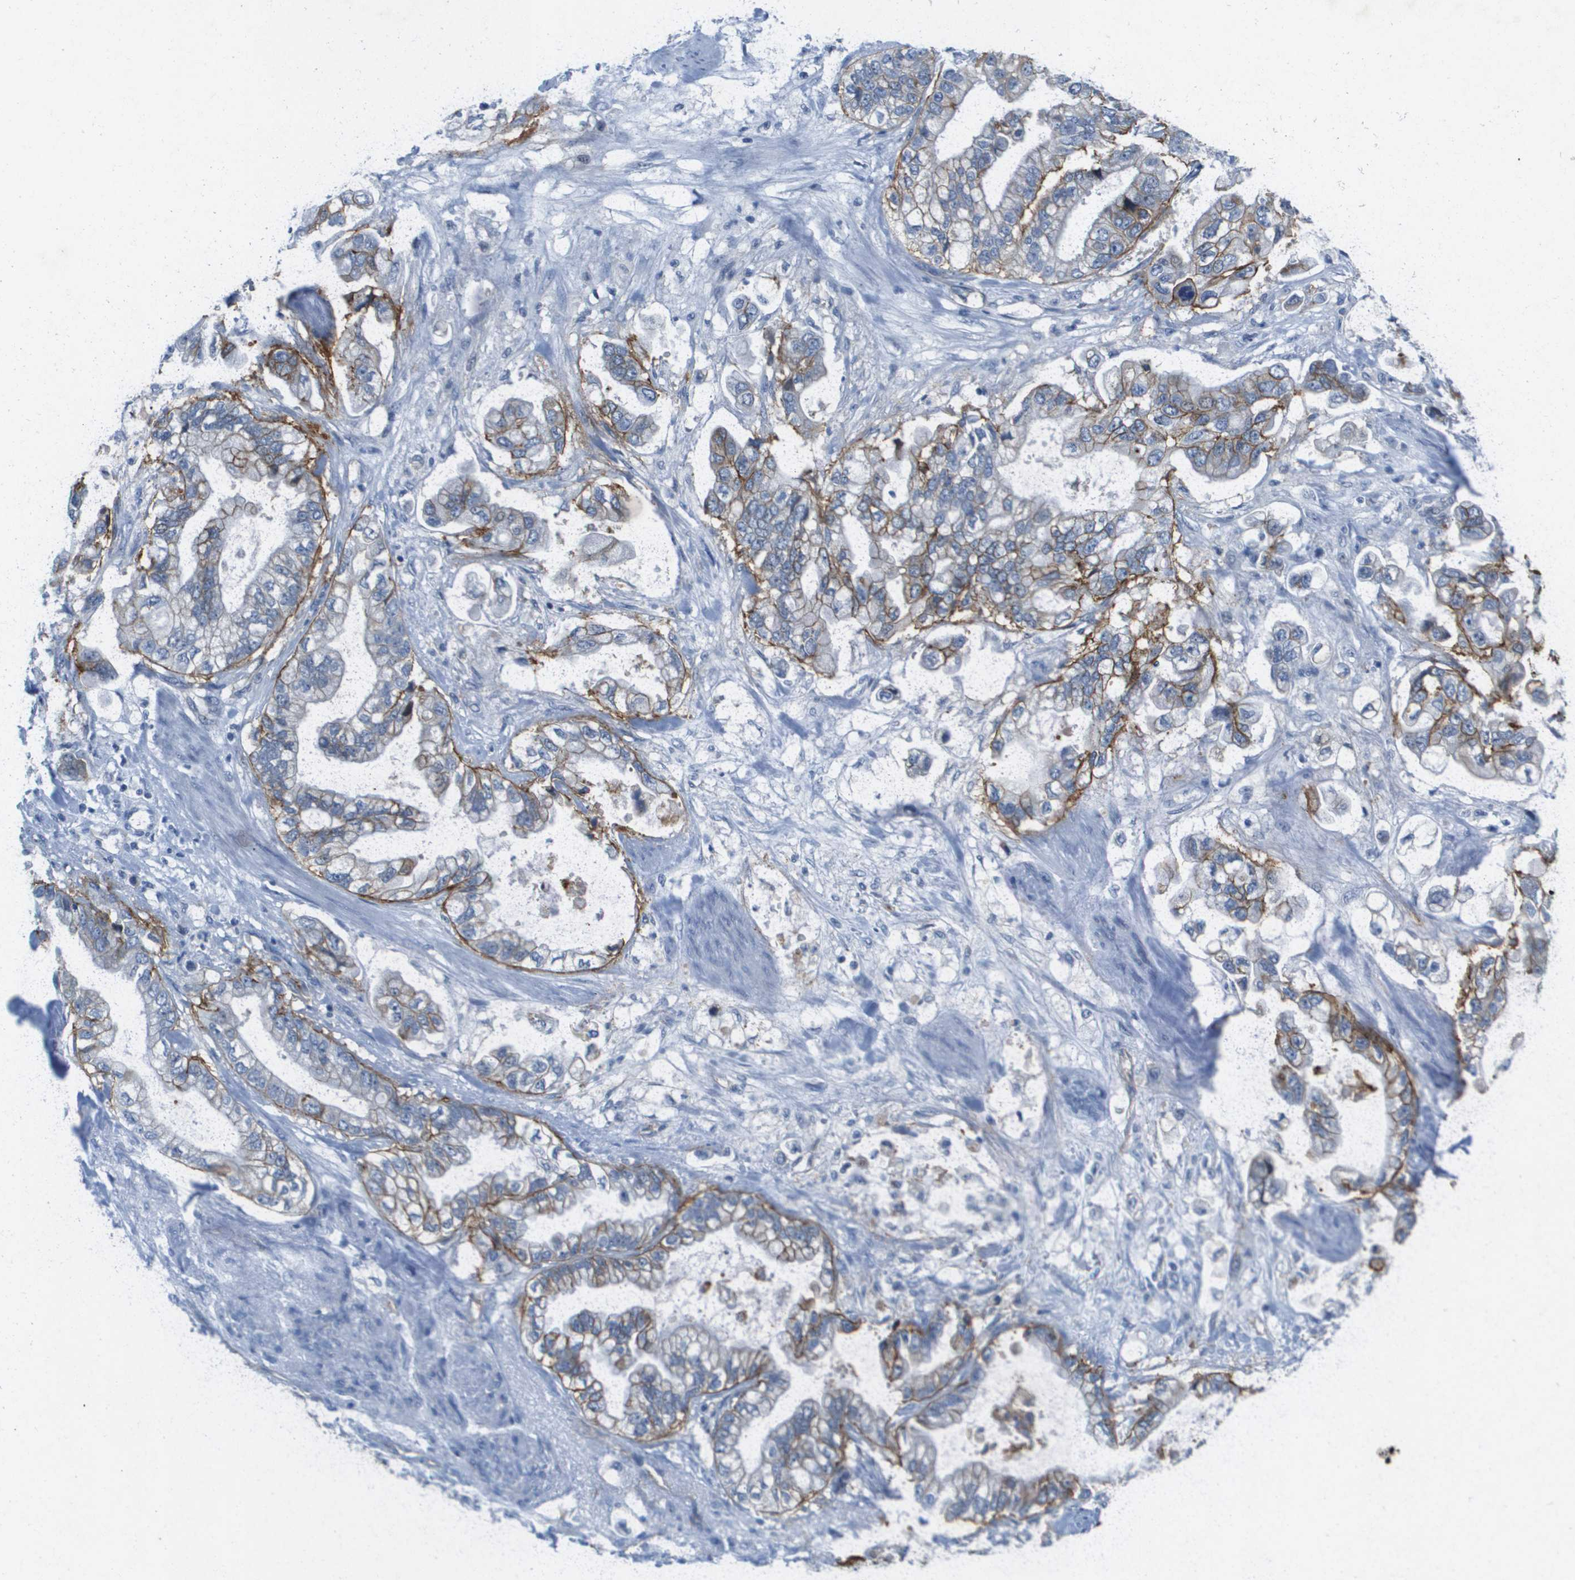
{"staining": {"intensity": "moderate", "quantity": "25%-75%", "location": "cytoplasmic/membranous"}, "tissue": "stomach cancer", "cell_type": "Tumor cells", "image_type": "cancer", "snomed": [{"axis": "morphology", "description": "Normal tissue, NOS"}, {"axis": "morphology", "description": "Adenocarcinoma, NOS"}, {"axis": "topography", "description": "Stomach"}], "caption": "Stomach cancer stained with a brown dye displays moderate cytoplasmic/membranous positive staining in approximately 25%-75% of tumor cells.", "gene": "ITGA6", "patient": {"sex": "male", "age": 62}}